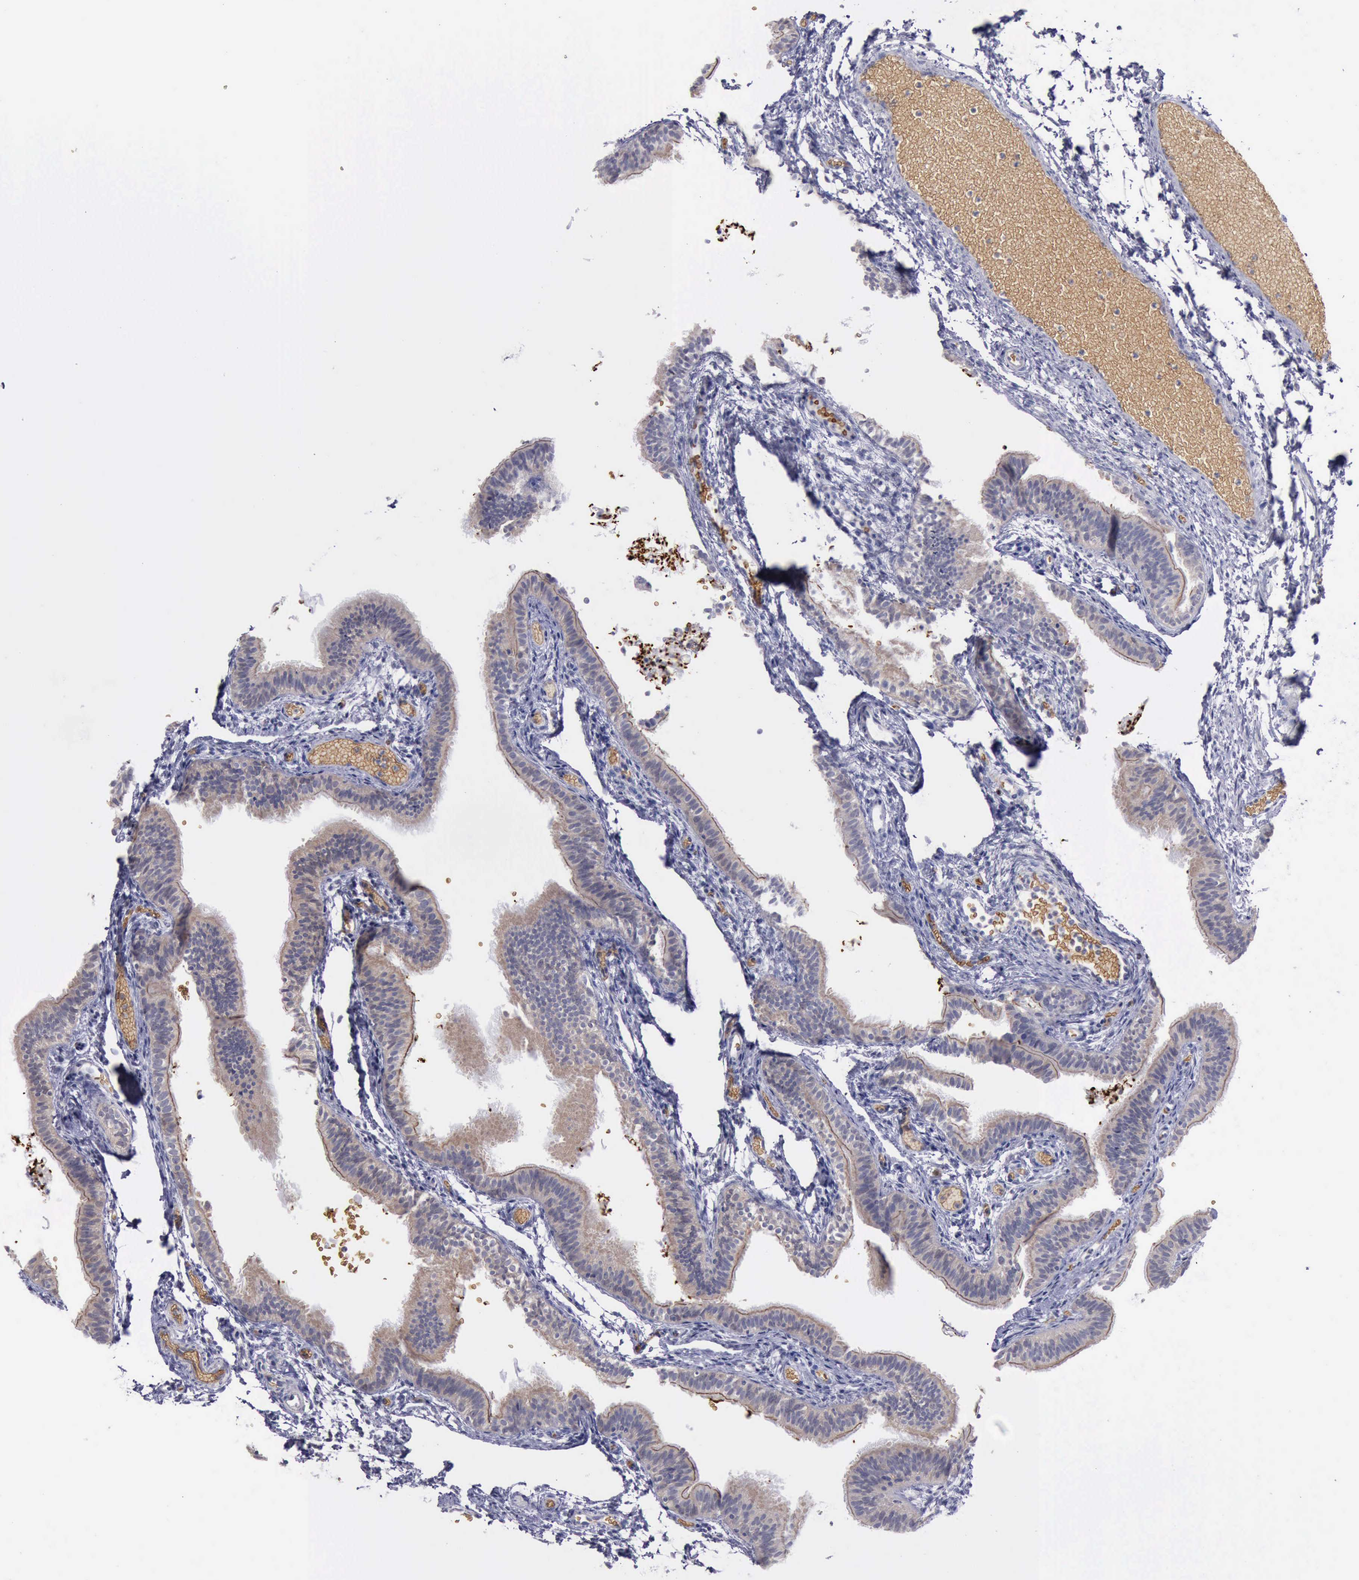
{"staining": {"intensity": "weak", "quantity": ">75%", "location": "cytoplasmic/membranous"}, "tissue": "fallopian tube", "cell_type": "Glandular cells", "image_type": "normal", "snomed": [{"axis": "morphology", "description": "Normal tissue, NOS"}, {"axis": "morphology", "description": "Dermoid, NOS"}, {"axis": "topography", "description": "Fallopian tube"}], "caption": "Protein expression analysis of normal human fallopian tube reveals weak cytoplasmic/membranous staining in about >75% of glandular cells.", "gene": "CEP128", "patient": {"sex": "female", "age": 33}}